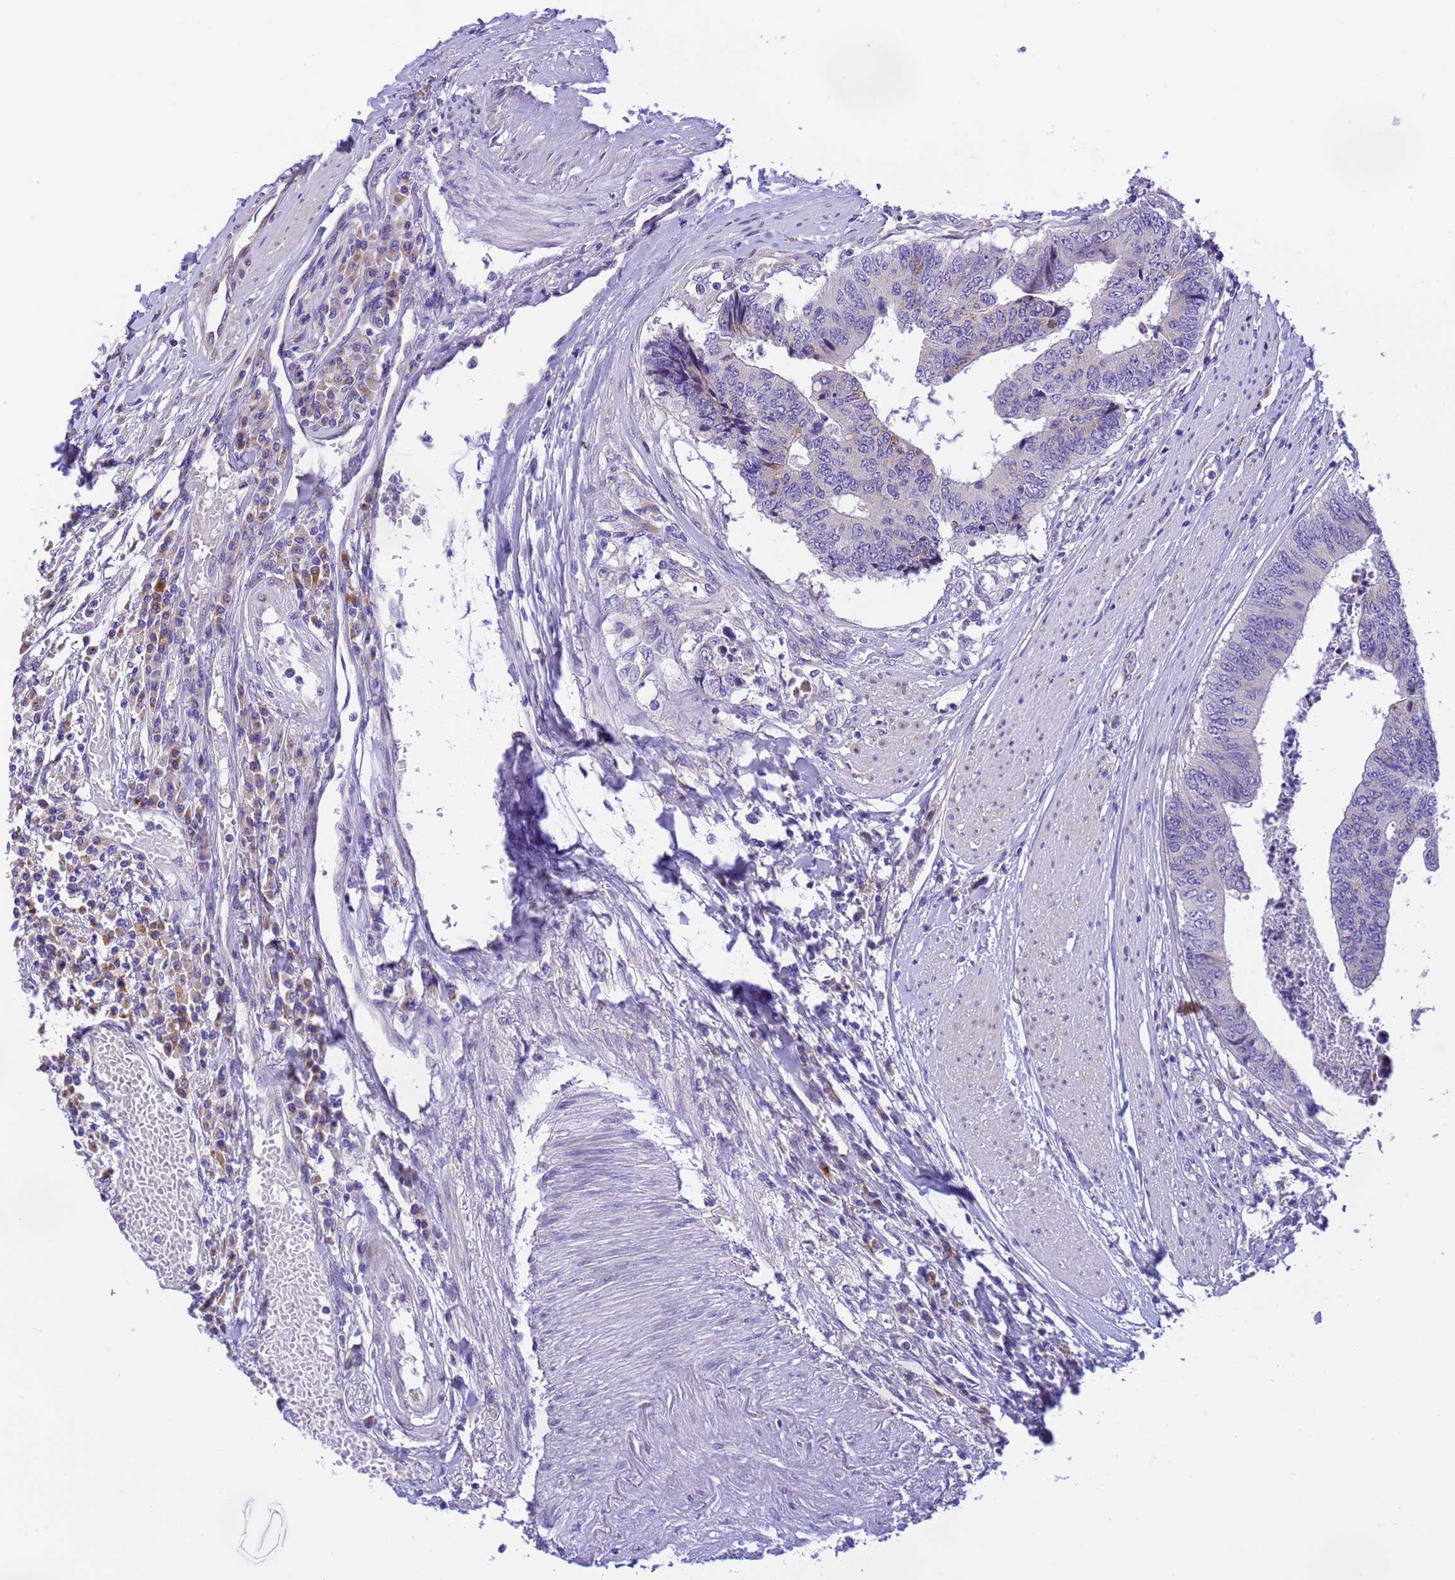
{"staining": {"intensity": "negative", "quantity": "none", "location": "none"}, "tissue": "colorectal cancer", "cell_type": "Tumor cells", "image_type": "cancer", "snomed": [{"axis": "morphology", "description": "Adenocarcinoma, NOS"}, {"axis": "topography", "description": "Rectum"}], "caption": "An IHC photomicrograph of colorectal cancer is shown. There is no staining in tumor cells of colorectal cancer.", "gene": "RHBDD3", "patient": {"sex": "male", "age": 84}}